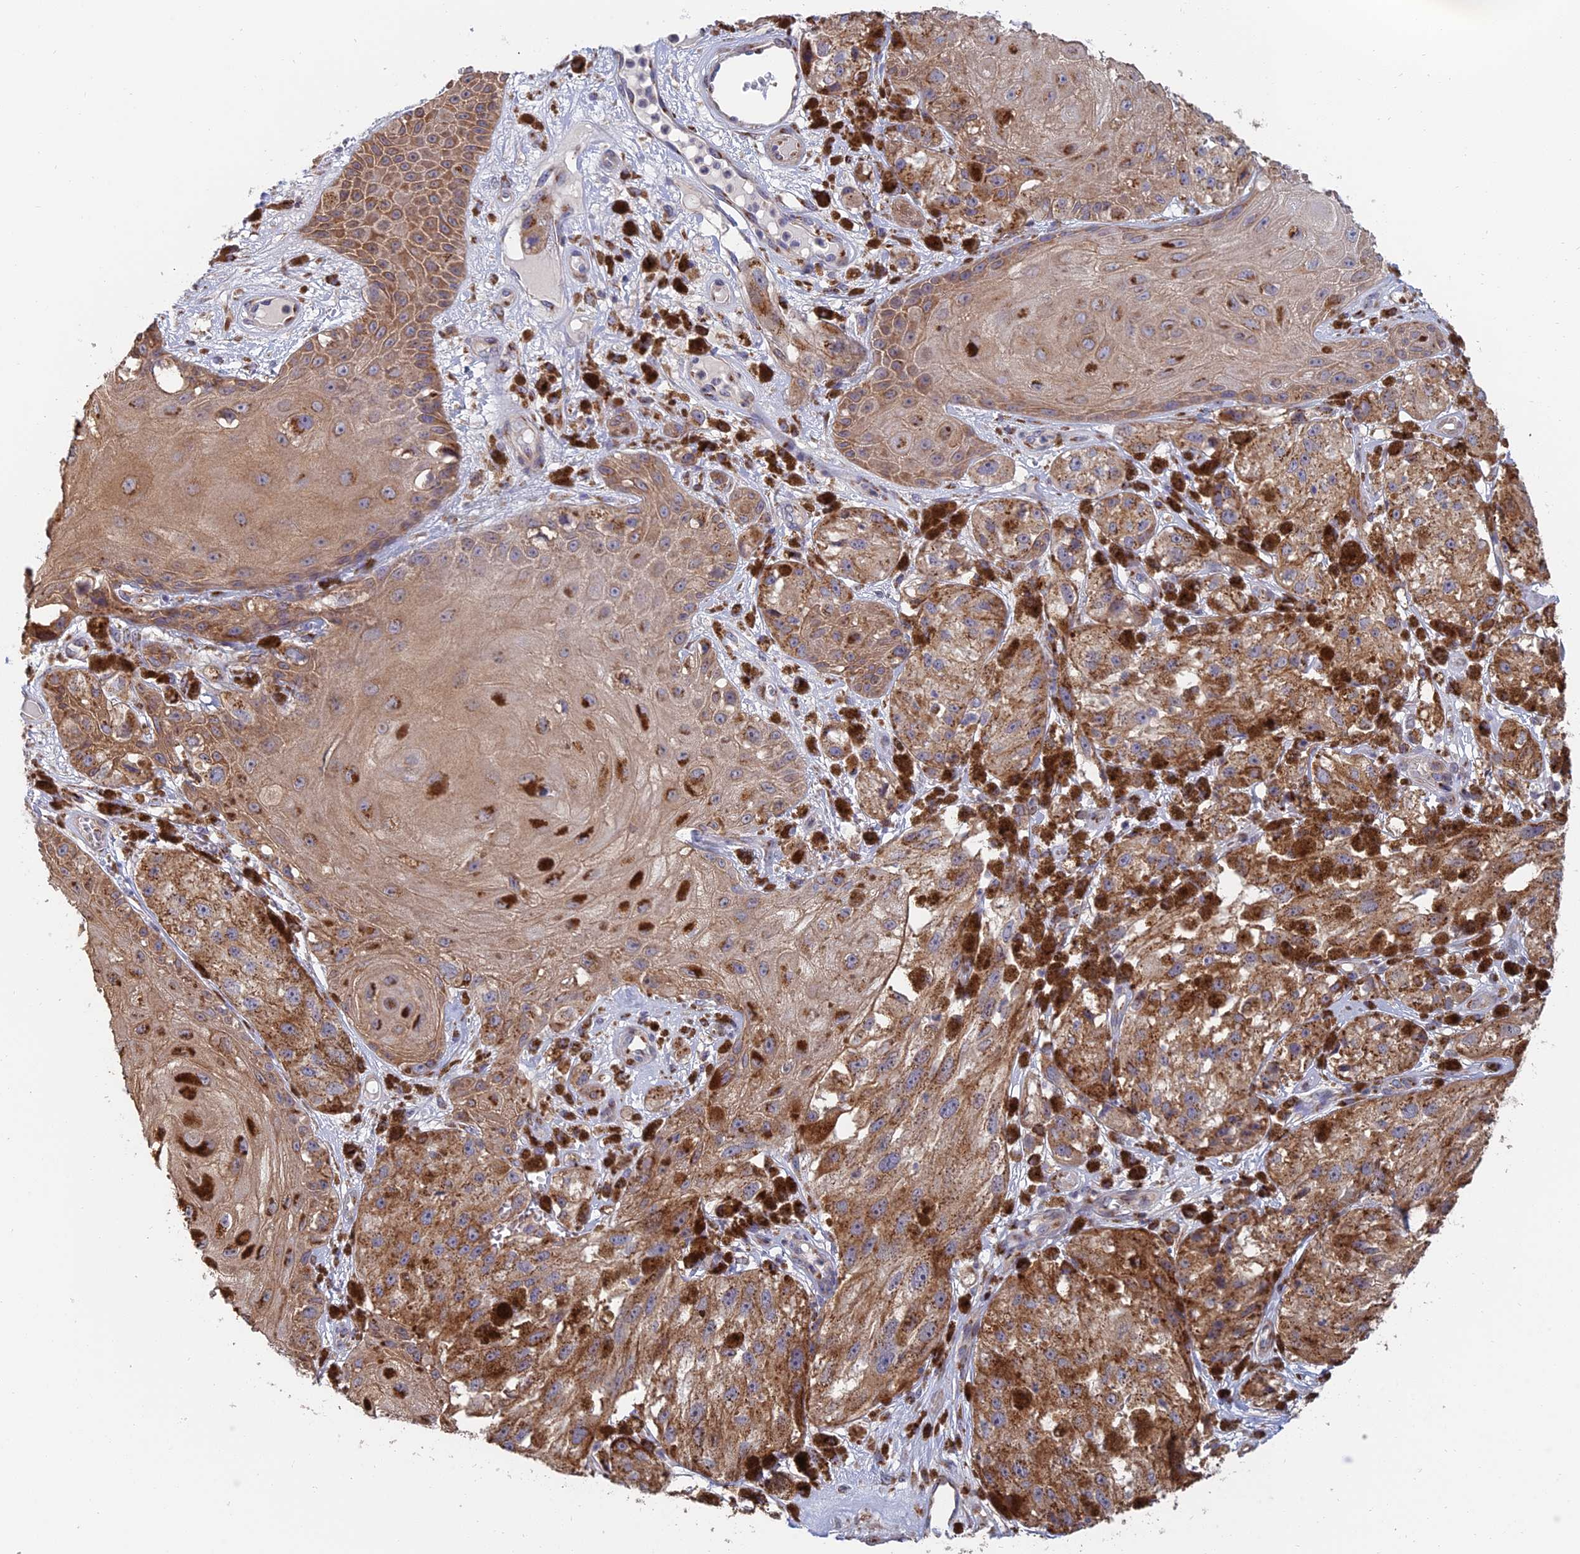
{"staining": {"intensity": "moderate", "quantity": ">75%", "location": "cytoplasmic/membranous"}, "tissue": "melanoma", "cell_type": "Tumor cells", "image_type": "cancer", "snomed": [{"axis": "morphology", "description": "Malignant melanoma, NOS"}, {"axis": "topography", "description": "Skin"}], "caption": "Brown immunohistochemical staining in malignant melanoma displays moderate cytoplasmic/membranous positivity in approximately >75% of tumor cells. (brown staining indicates protein expression, while blue staining denotes nuclei).", "gene": "HS2ST1", "patient": {"sex": "male", "age": 88}}